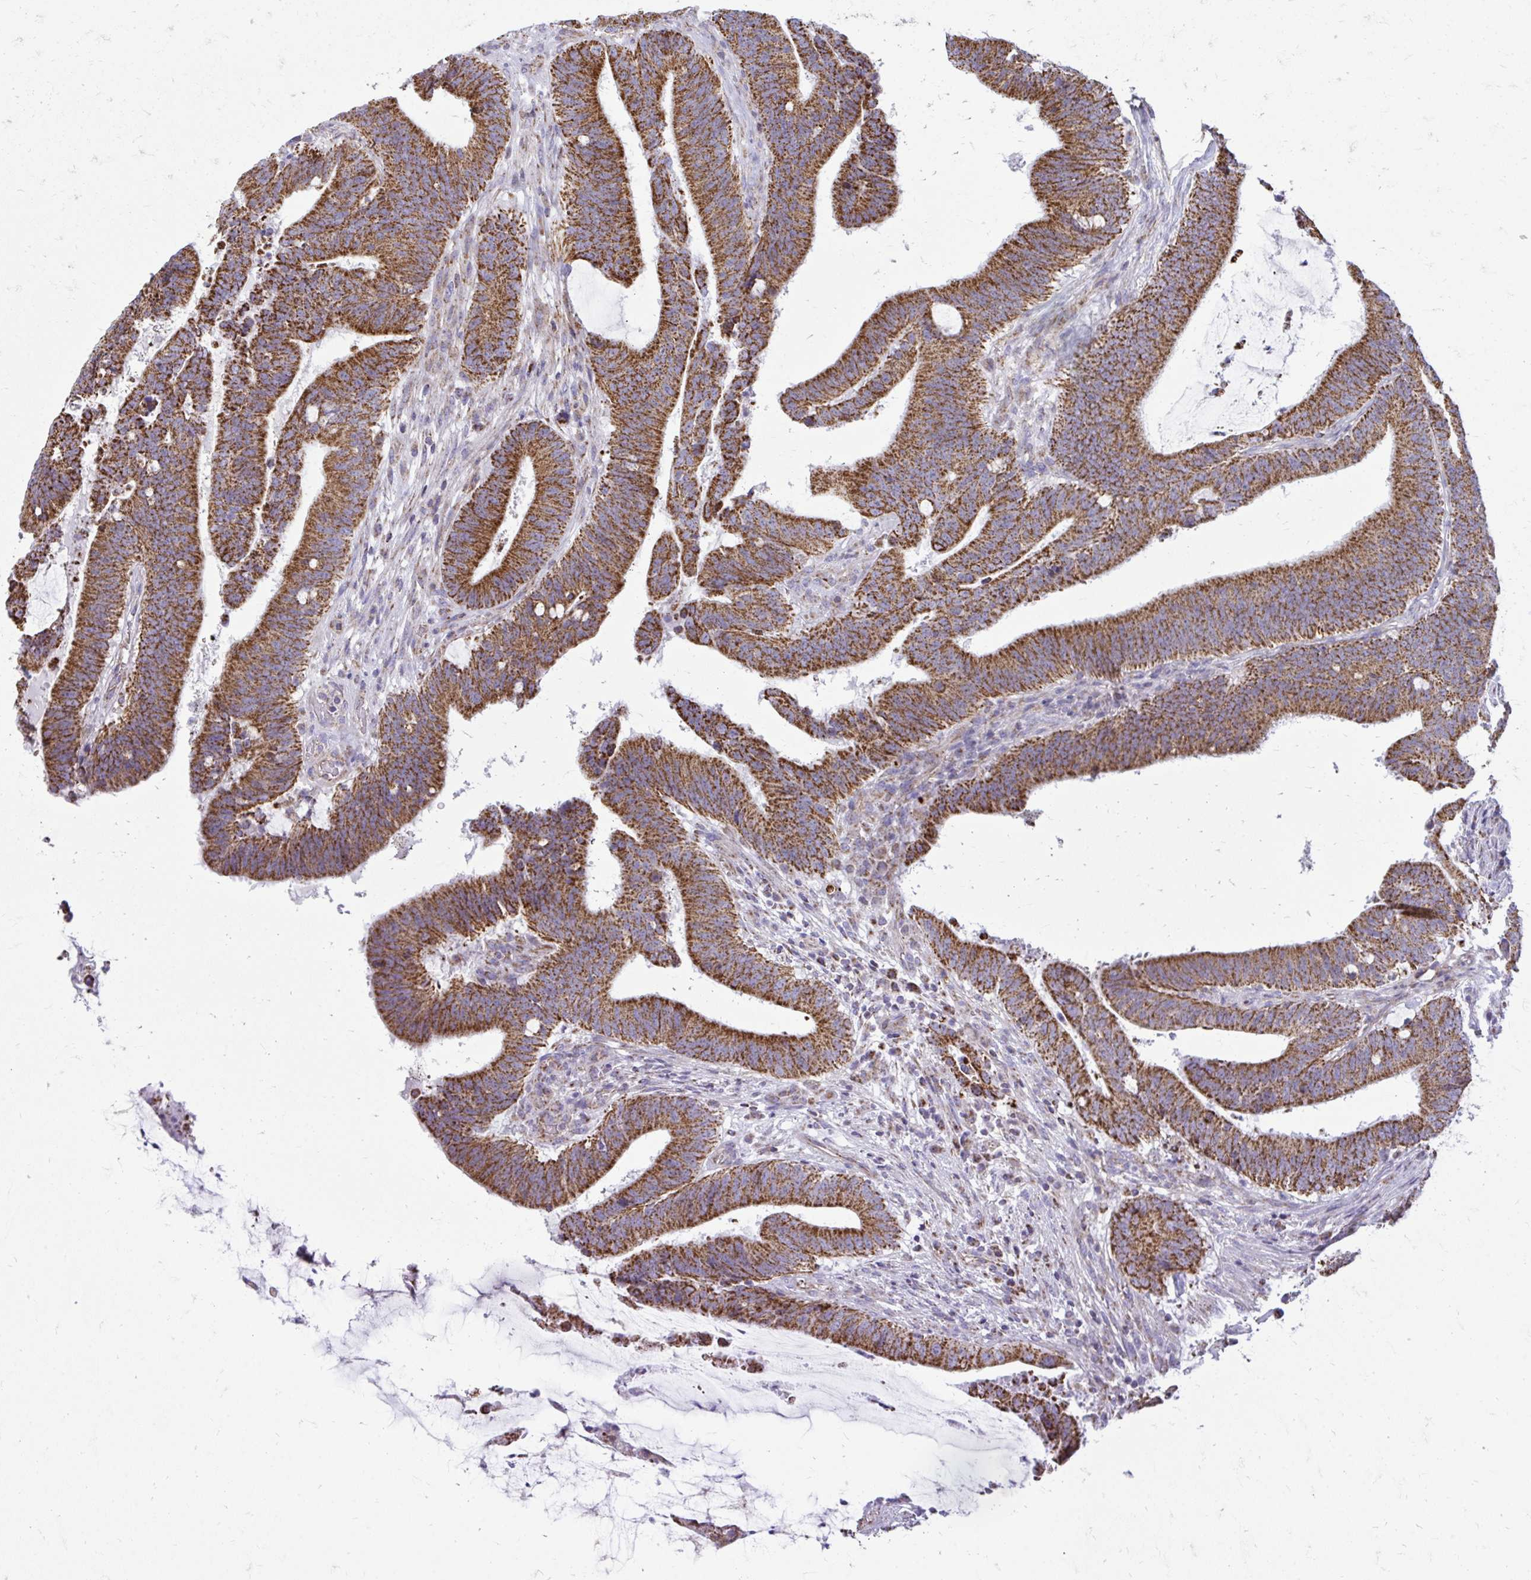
{"staining": {"intensity": "strong", "quantity": ">75%", "location": "cytoplasmic/membranous"}, "tissue": "colorectal cancer", "cell_type": "Tumor cells", "image_type": "cancer", "snomed": [{"axis": "morphology", "description": "Adenocarcinoma, NOS"}, {"axis": "topography", "description": "Colon"}], "caption": "Strong cytoplasmic/membranous staining for a protein is seen in approximately >75% of tumor cells of adenocarcinoma (colorectal) using immunohistochemistry (IHC).", "gene": "IFIT1", "patient": {"sex": "female", "age": 43}}